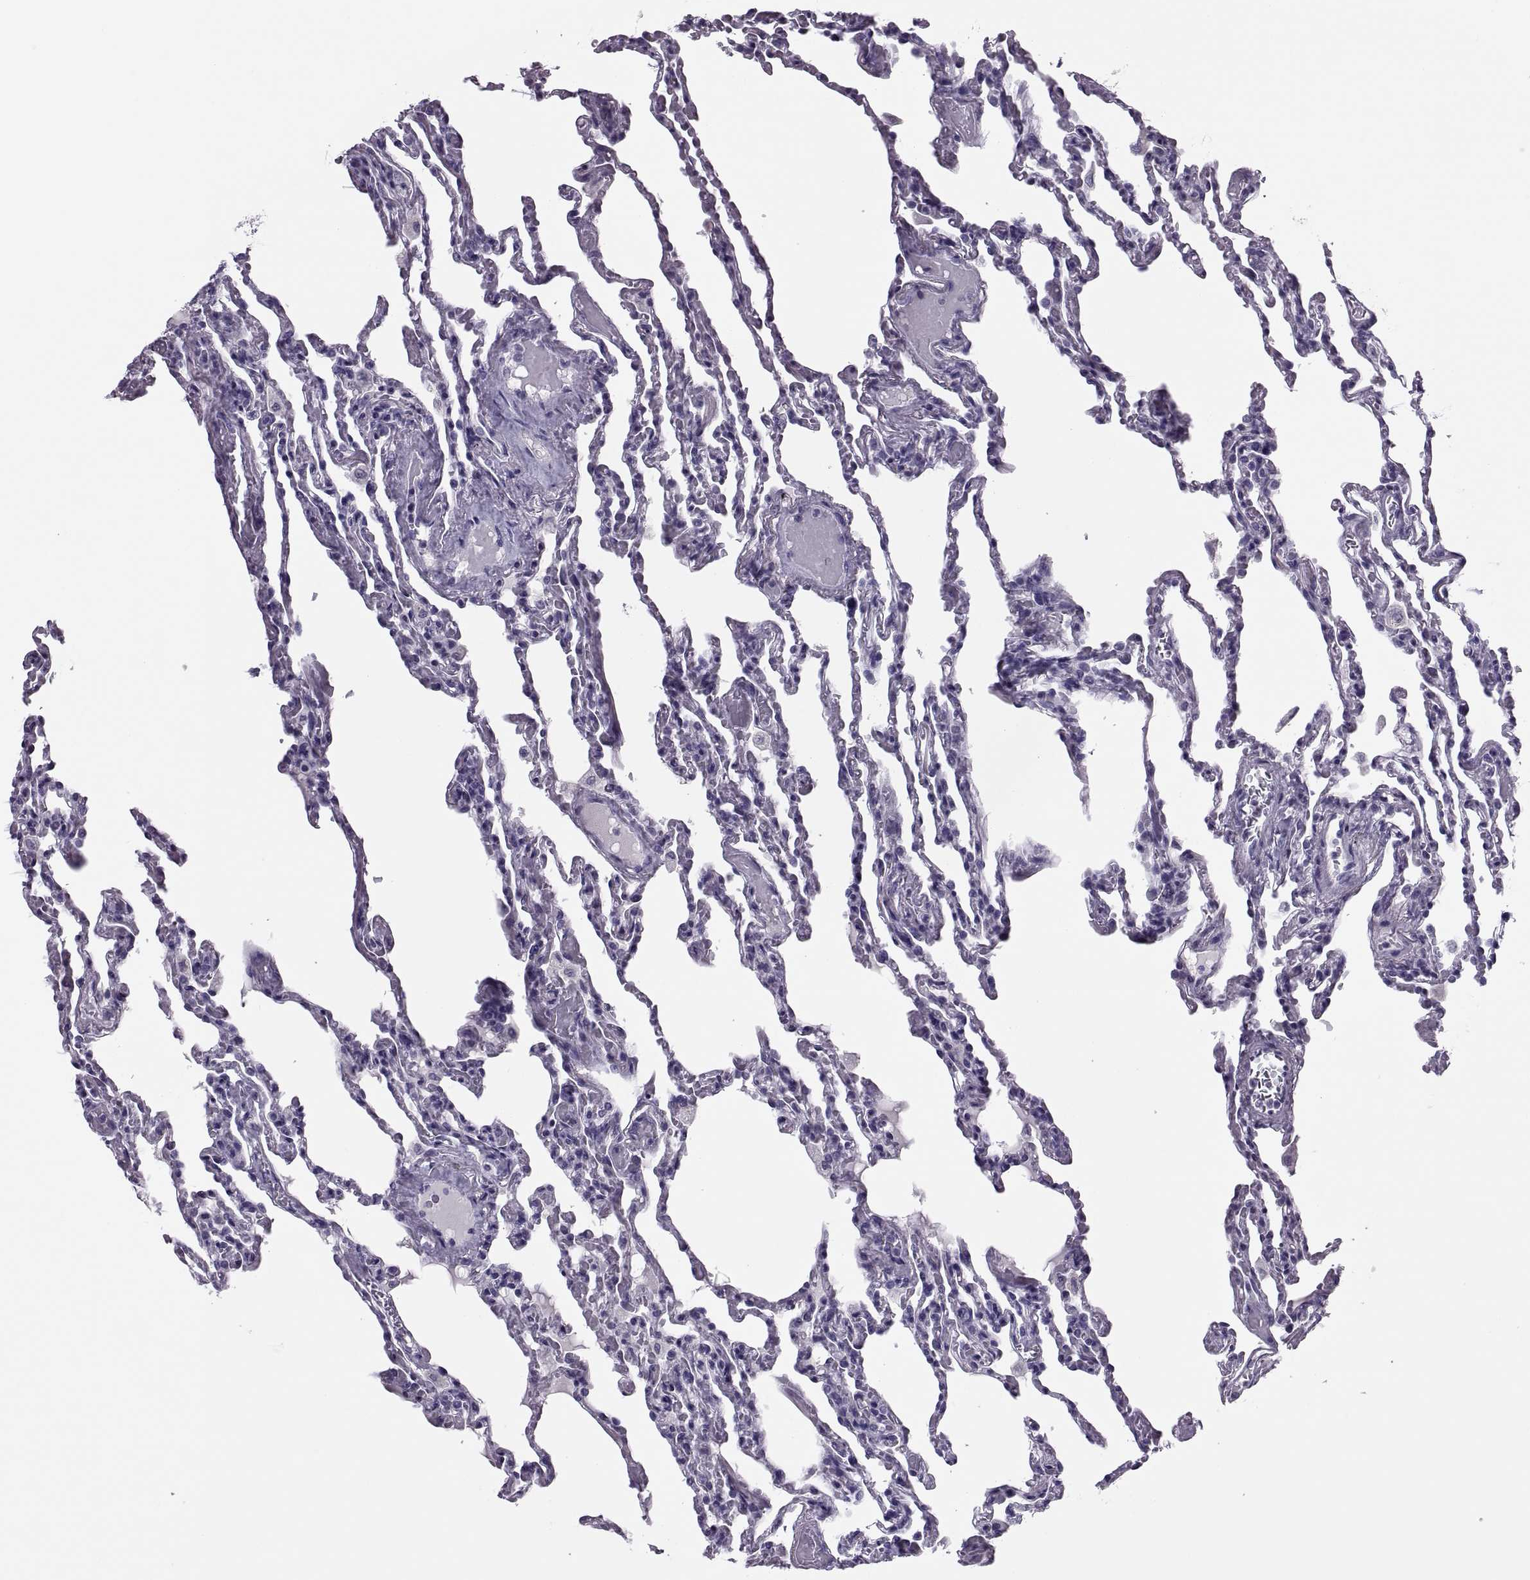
{"staining": {"intensity": "negative", "quantity": "none", "location": "none"}, "tissue": "lung", "cell_type": "Alveolar cells", "image_type": "normal", "snomed": [{"axis": "morphology", "description": "Normal tissue, NOS"}, {"axis": "topography", "description": "Lung"}], "caption": "This micrograph is of normal lung stained with IHC to label a protein in brown with the nuclei are counter-stained blue. There is no positivity in alveolar cells.", "gene": "SYNGR4", "patient": {"sex": "female", "age": 43}}